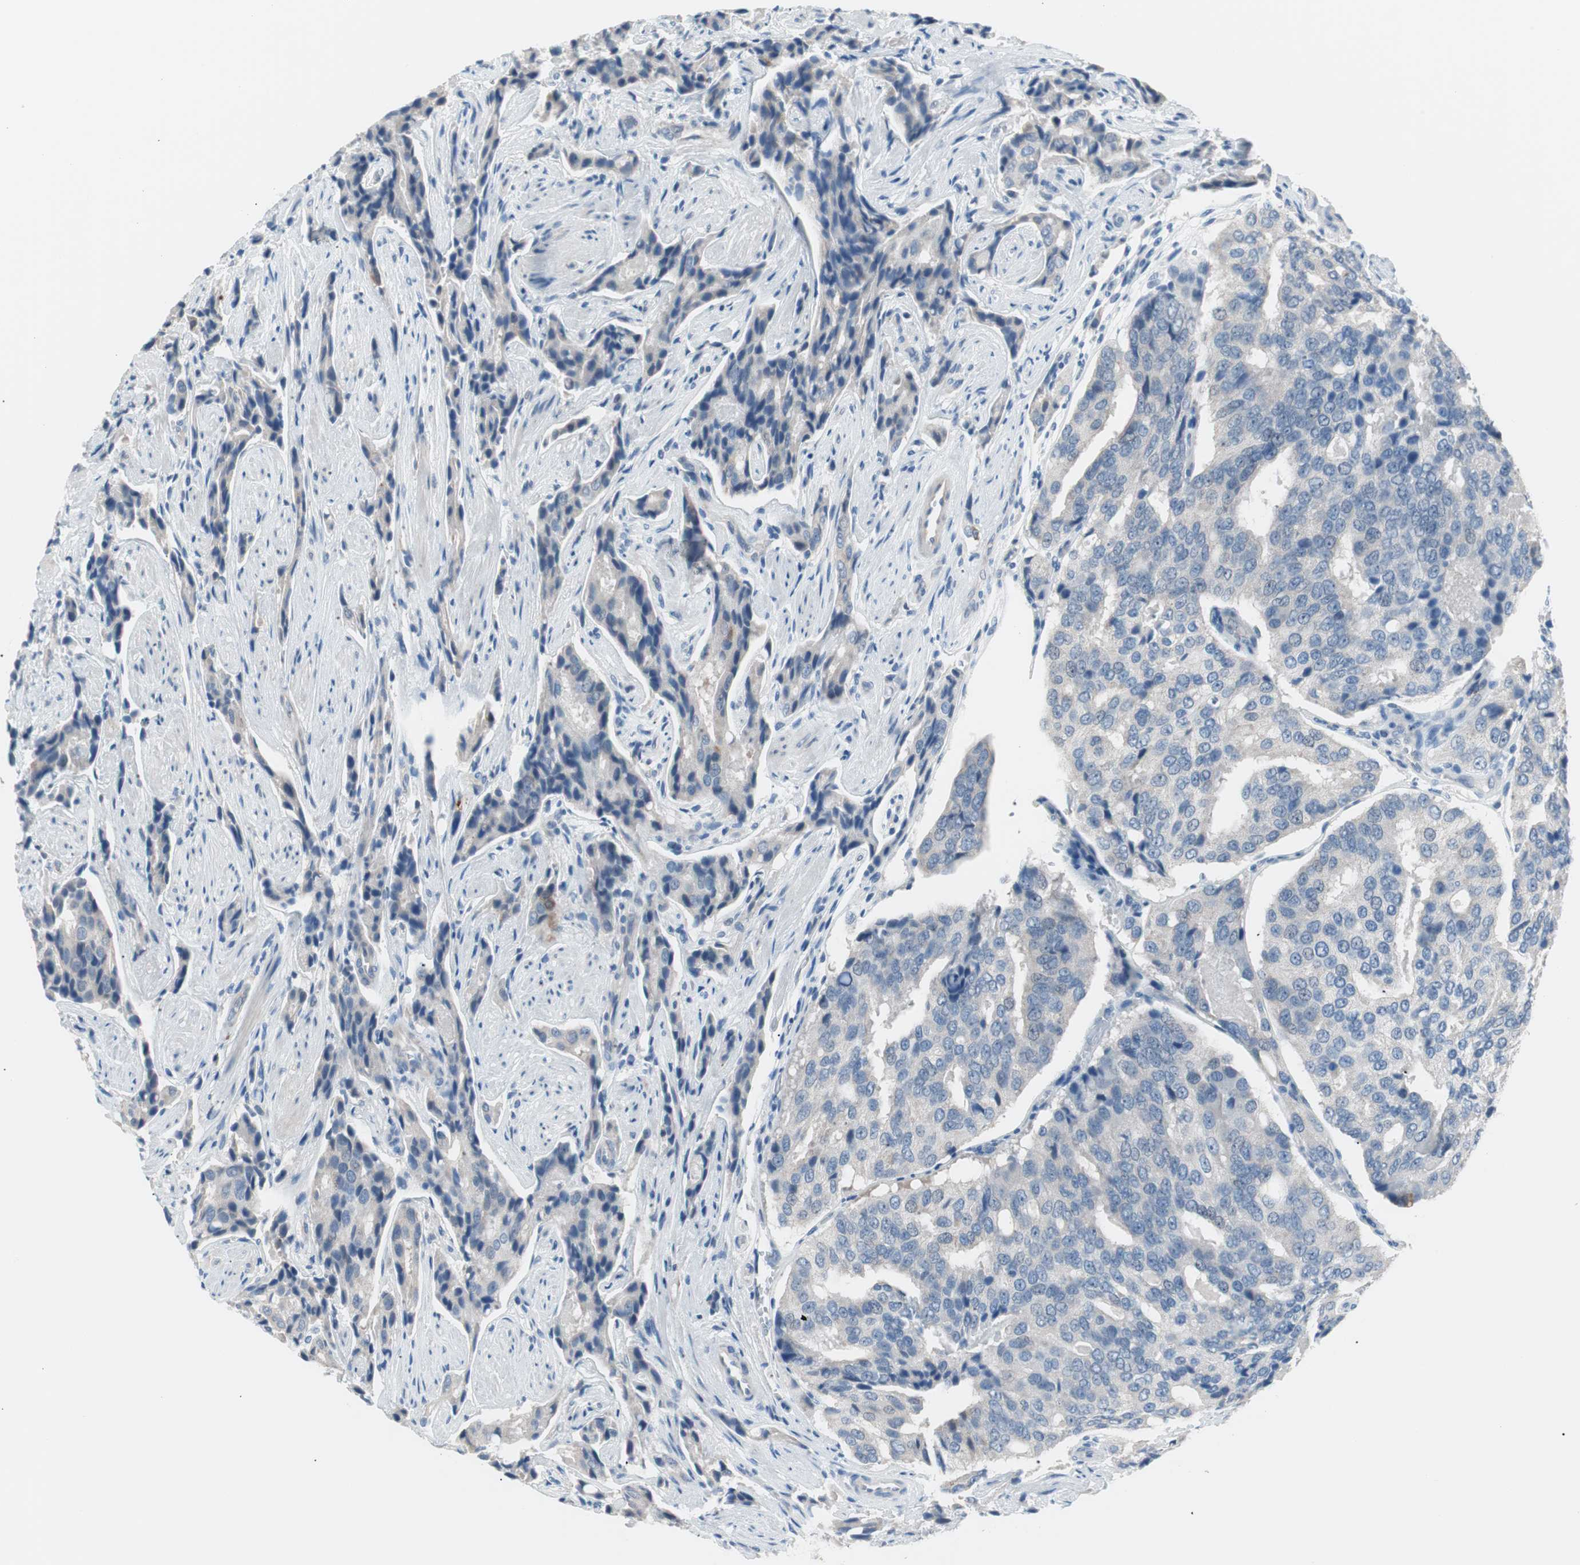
{"staining": {"intensity": "negative", "quantity": "none", "location": "none"}, "tissue": "prostate cancer", "cell_type": "Tumor cells", "image_type": "cancer", "snomed": [{"axis": "morphology", "description": "Adenocarcinoma, High grade"}, {"axis": "topography", "description": "Prostate"}], "caption": "Protein analysis of prostate adenocarcinoma (high-grade) reveals no significant staining in tumor cells.", "gene": "VIL1", "patient": {"sex": "male", "age": 58}}